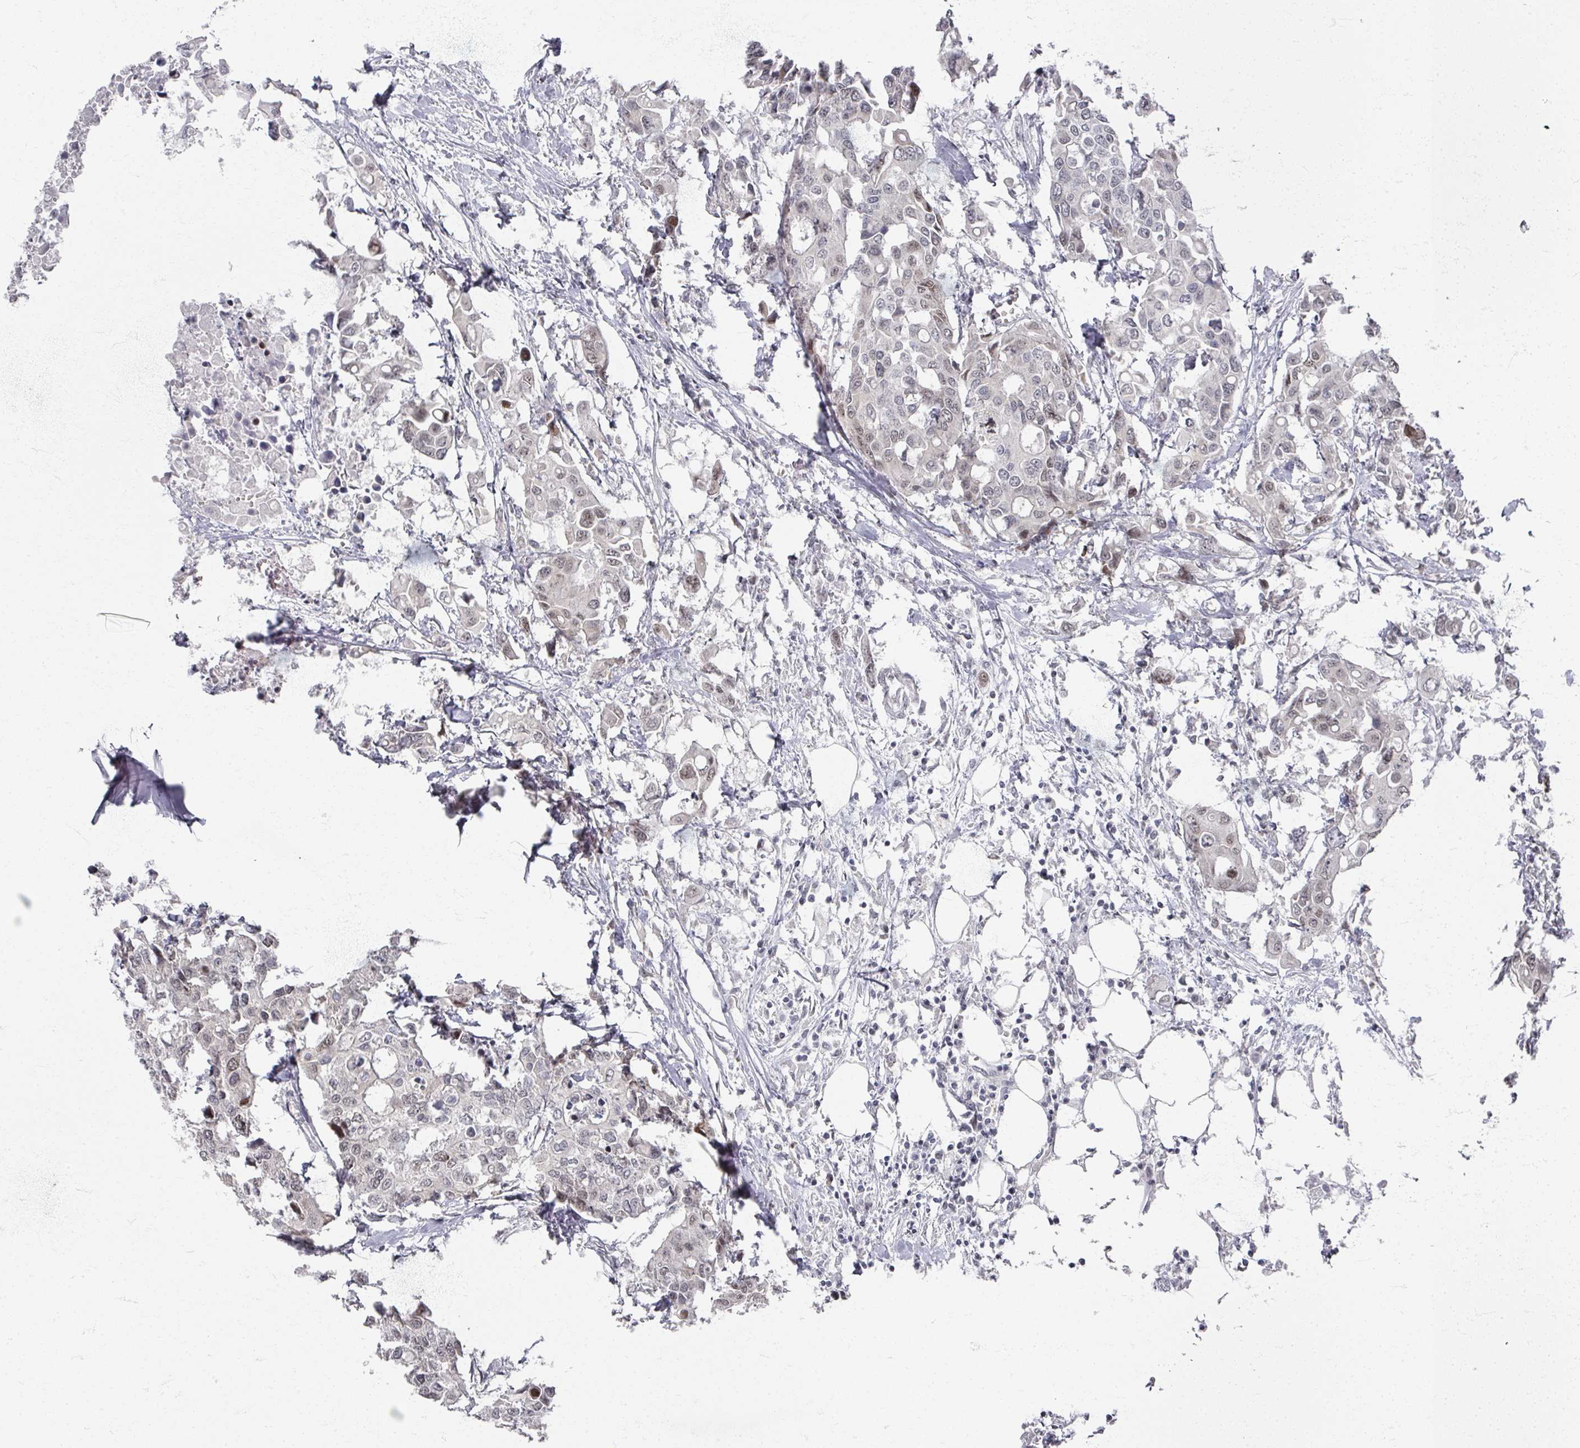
{"staining": {"intensity": "weak", "quantity": "25%-75%", "location": "nuclear"}, "tissue": "colorectal cancer", "cell_type": "Tumor cells", "image_type": "cancer", "snomed": [{"axis": "morphology", "description": "Adenocarcinoma, NOS"}, {"axis": "topography", "description": "Colon"}], "caption": "IHC staining of colorectal cancer, which exhibits low levels of weak nuclear expression in about 25%-75% of tumor cells indicating weak nuclear protein expression. The staining was performed using DAB (3,3'-diaminobenzidine) (brown) for protein detection and nuclei were counterstained in hematoxylin (blue).", "gene": "PSKH1", "patient": {"sex": "male", "age": 77}}